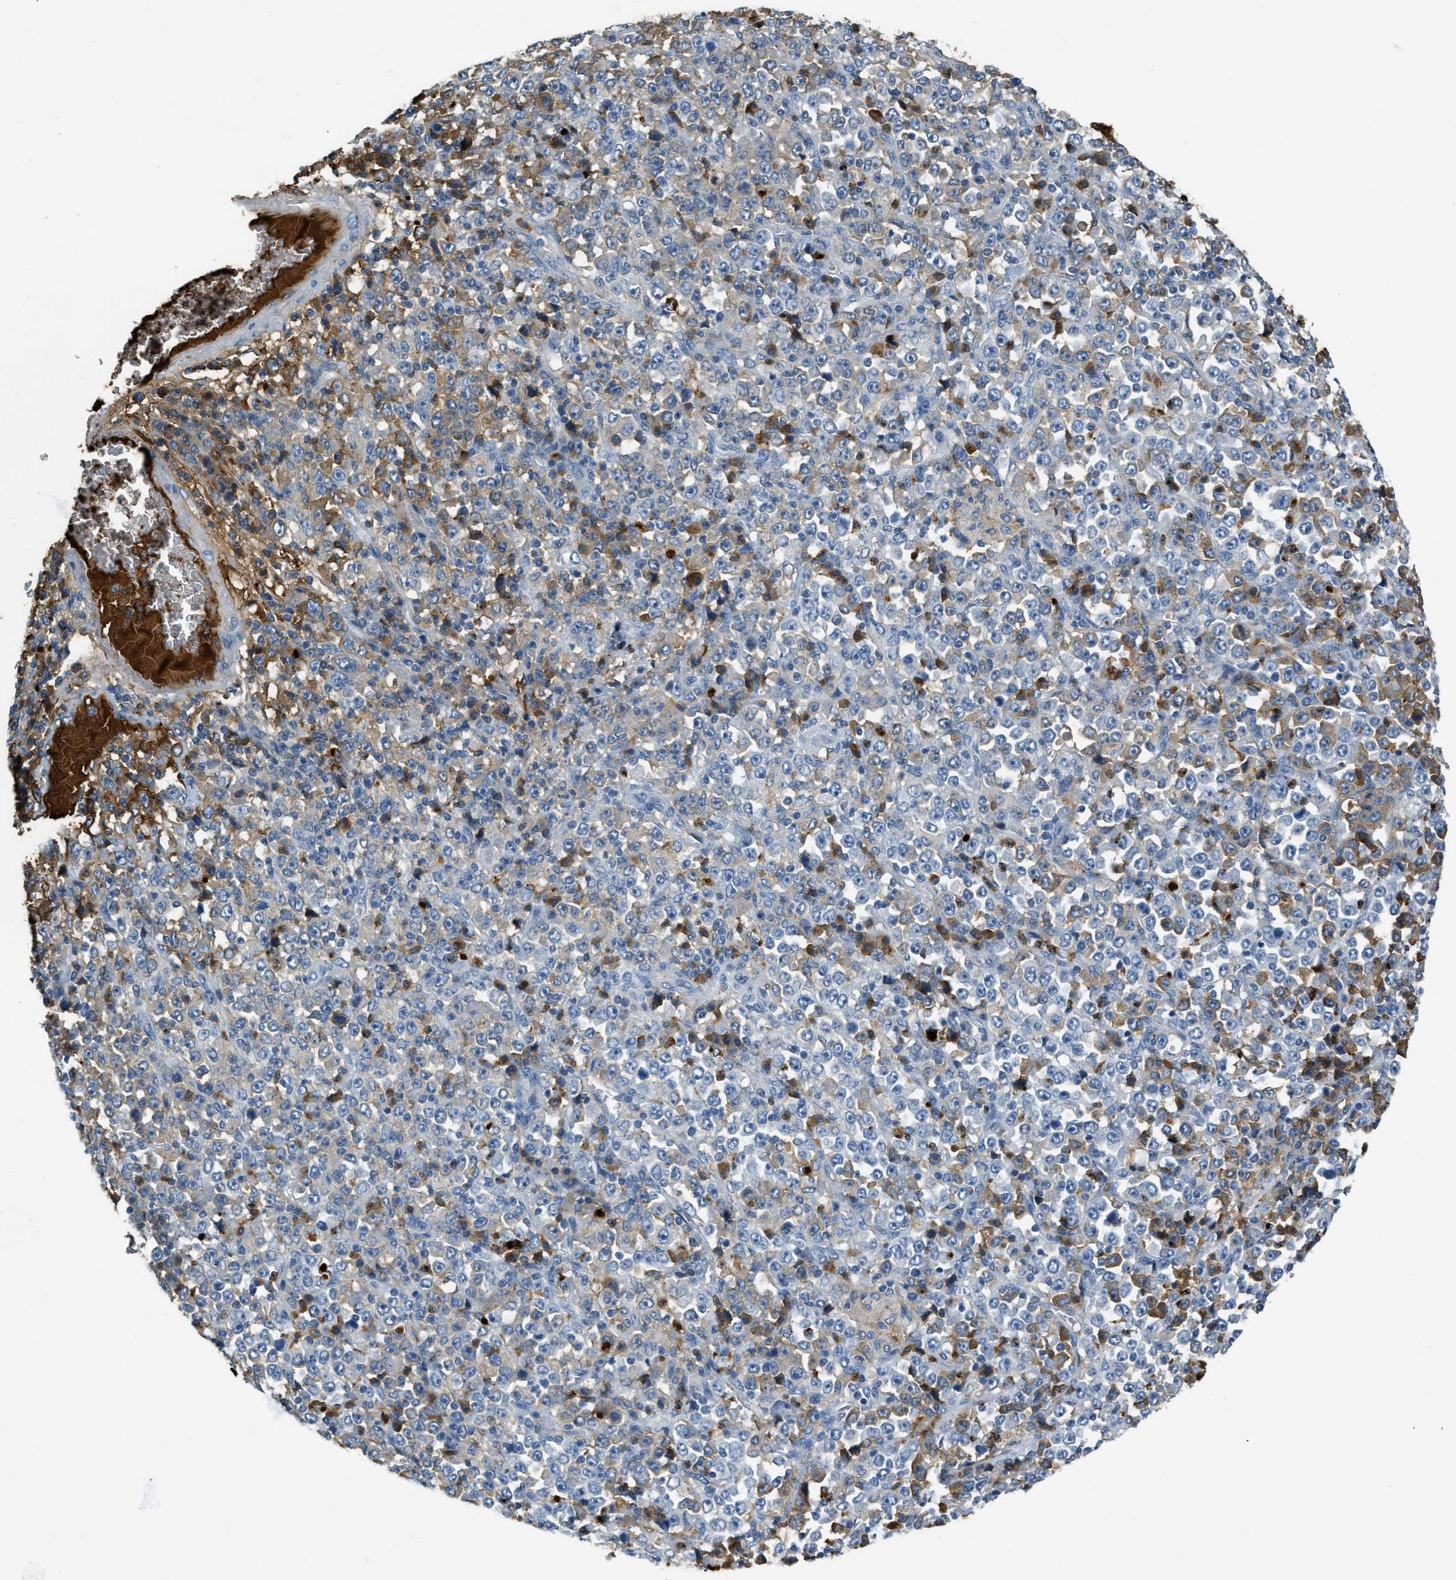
{"staining": {"intensity": "moderate", "quantity": "<25%", "location": "cytoplasmic/membranous"}, "tissue": "stomach cancer", "cell_type": "Tumor cells", "image_type": "cancer", "snomed": [{"axis": "morphology", "description": "Normal tissue, NOS"}, {"axis": "morphology", "description": "Adenocarcinoma, NOS"}, {"axis": "topography", "description": "Stomach, upper"}, {"axis": "topography", "description": "Stomach"}], "caption": "Stomach cancer (adenocarcinoma) was stained to show a protein in brown. There is low levels of moderate cytoplasmic/membranous positivity in about <25% of tumor cells.", "gene": "PRTN3", "patient": {"sex": "male", "age": 59}}